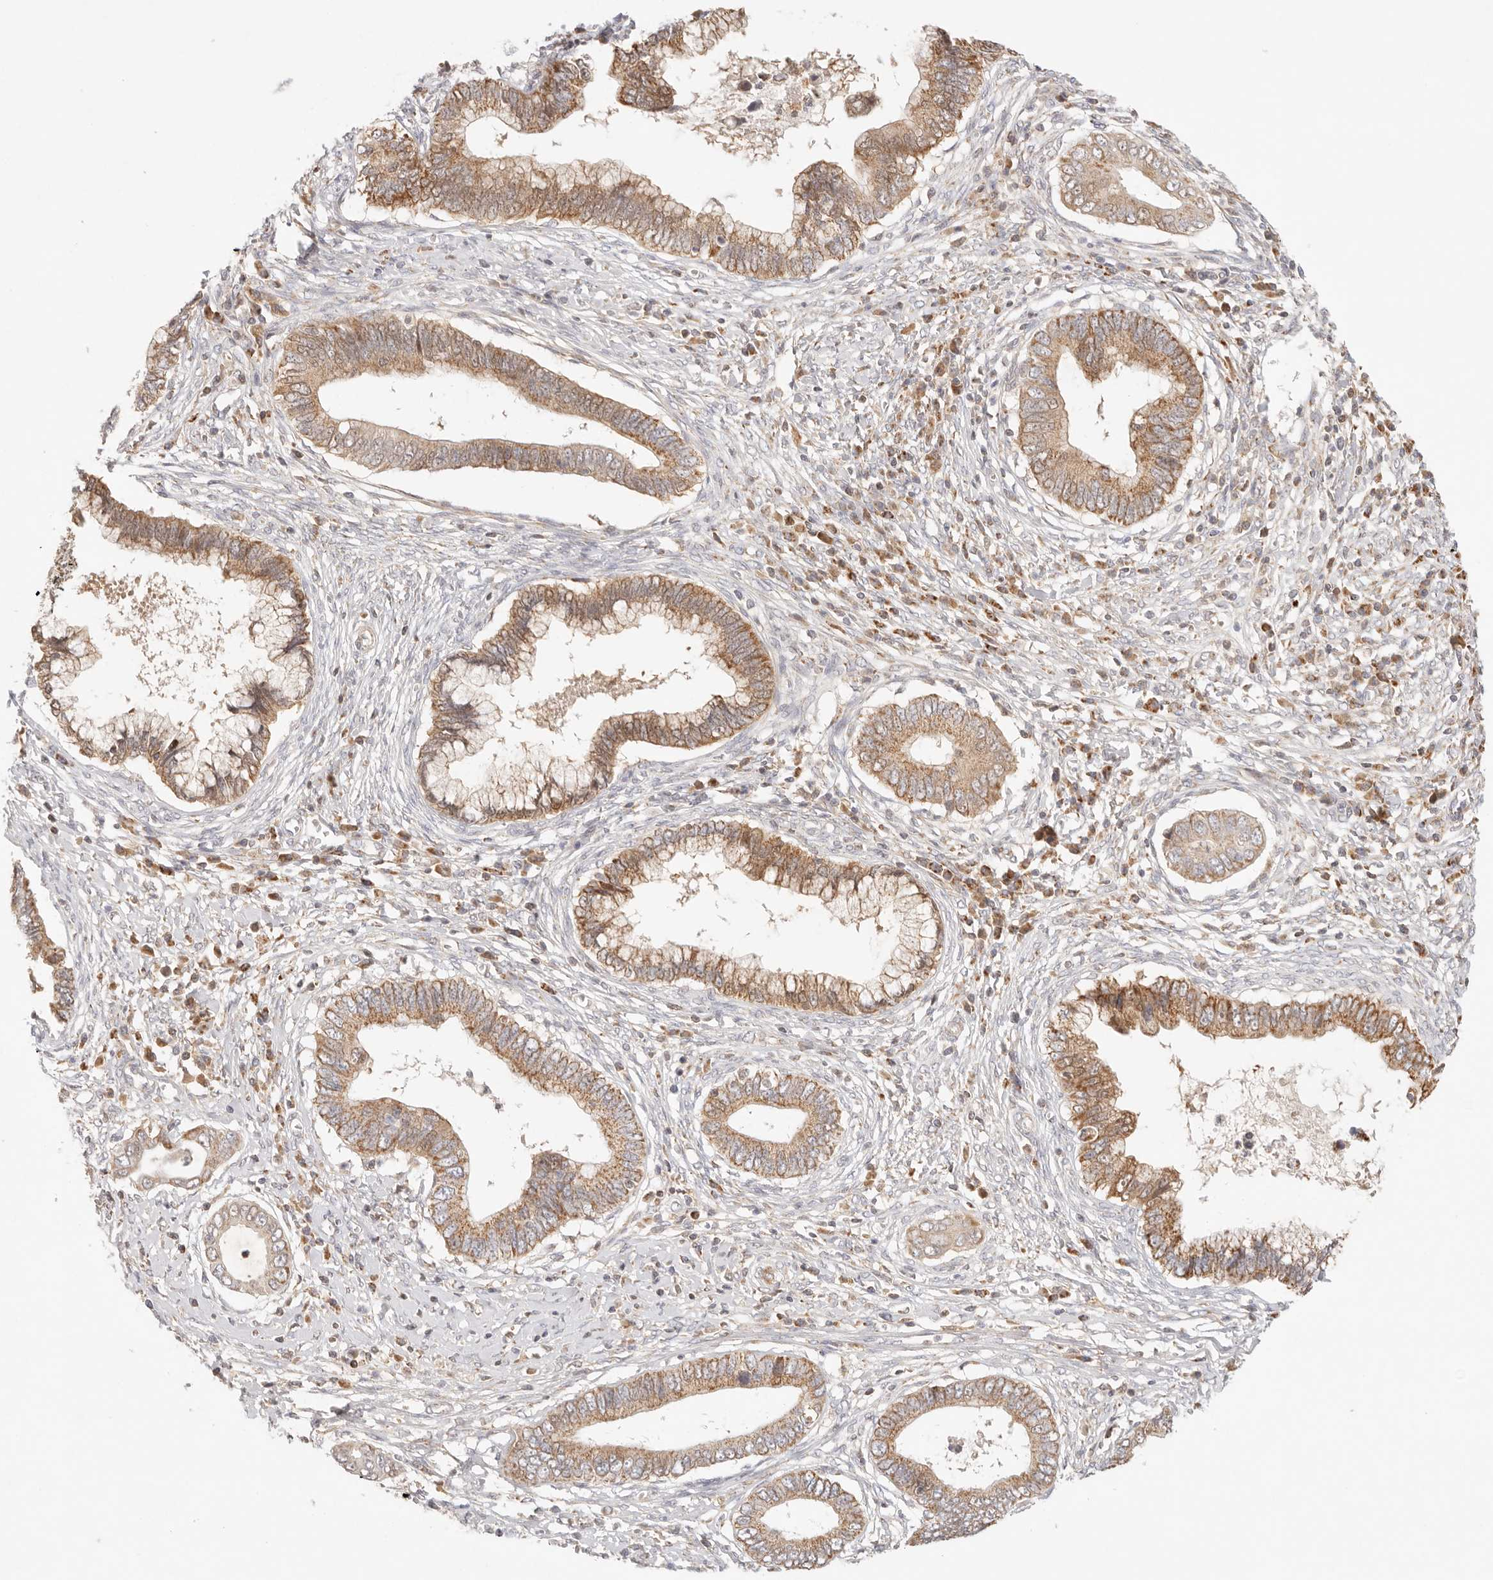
{"staining": {"intensity": "moderate", "quantity": ">75%", "location": "cytoplasmic/membranous"}, "tissue": "cervical cancer", "cell_type": "Tumor cells", "image_type": "cancer", "snomed": [{"axis": "morphology", "description": "Adenocarcinoma, NOS"}, {"axis": "topography", "description": "Cervix"}], "caption": "About >75% of tumor cells in human cervical cancer exhibit moderate cytoplasmic/membranous protein staining as visualized by brown immunohistochemical staining.", "gene": "COA6", "patient": {"sex": "female", "age": 44}}